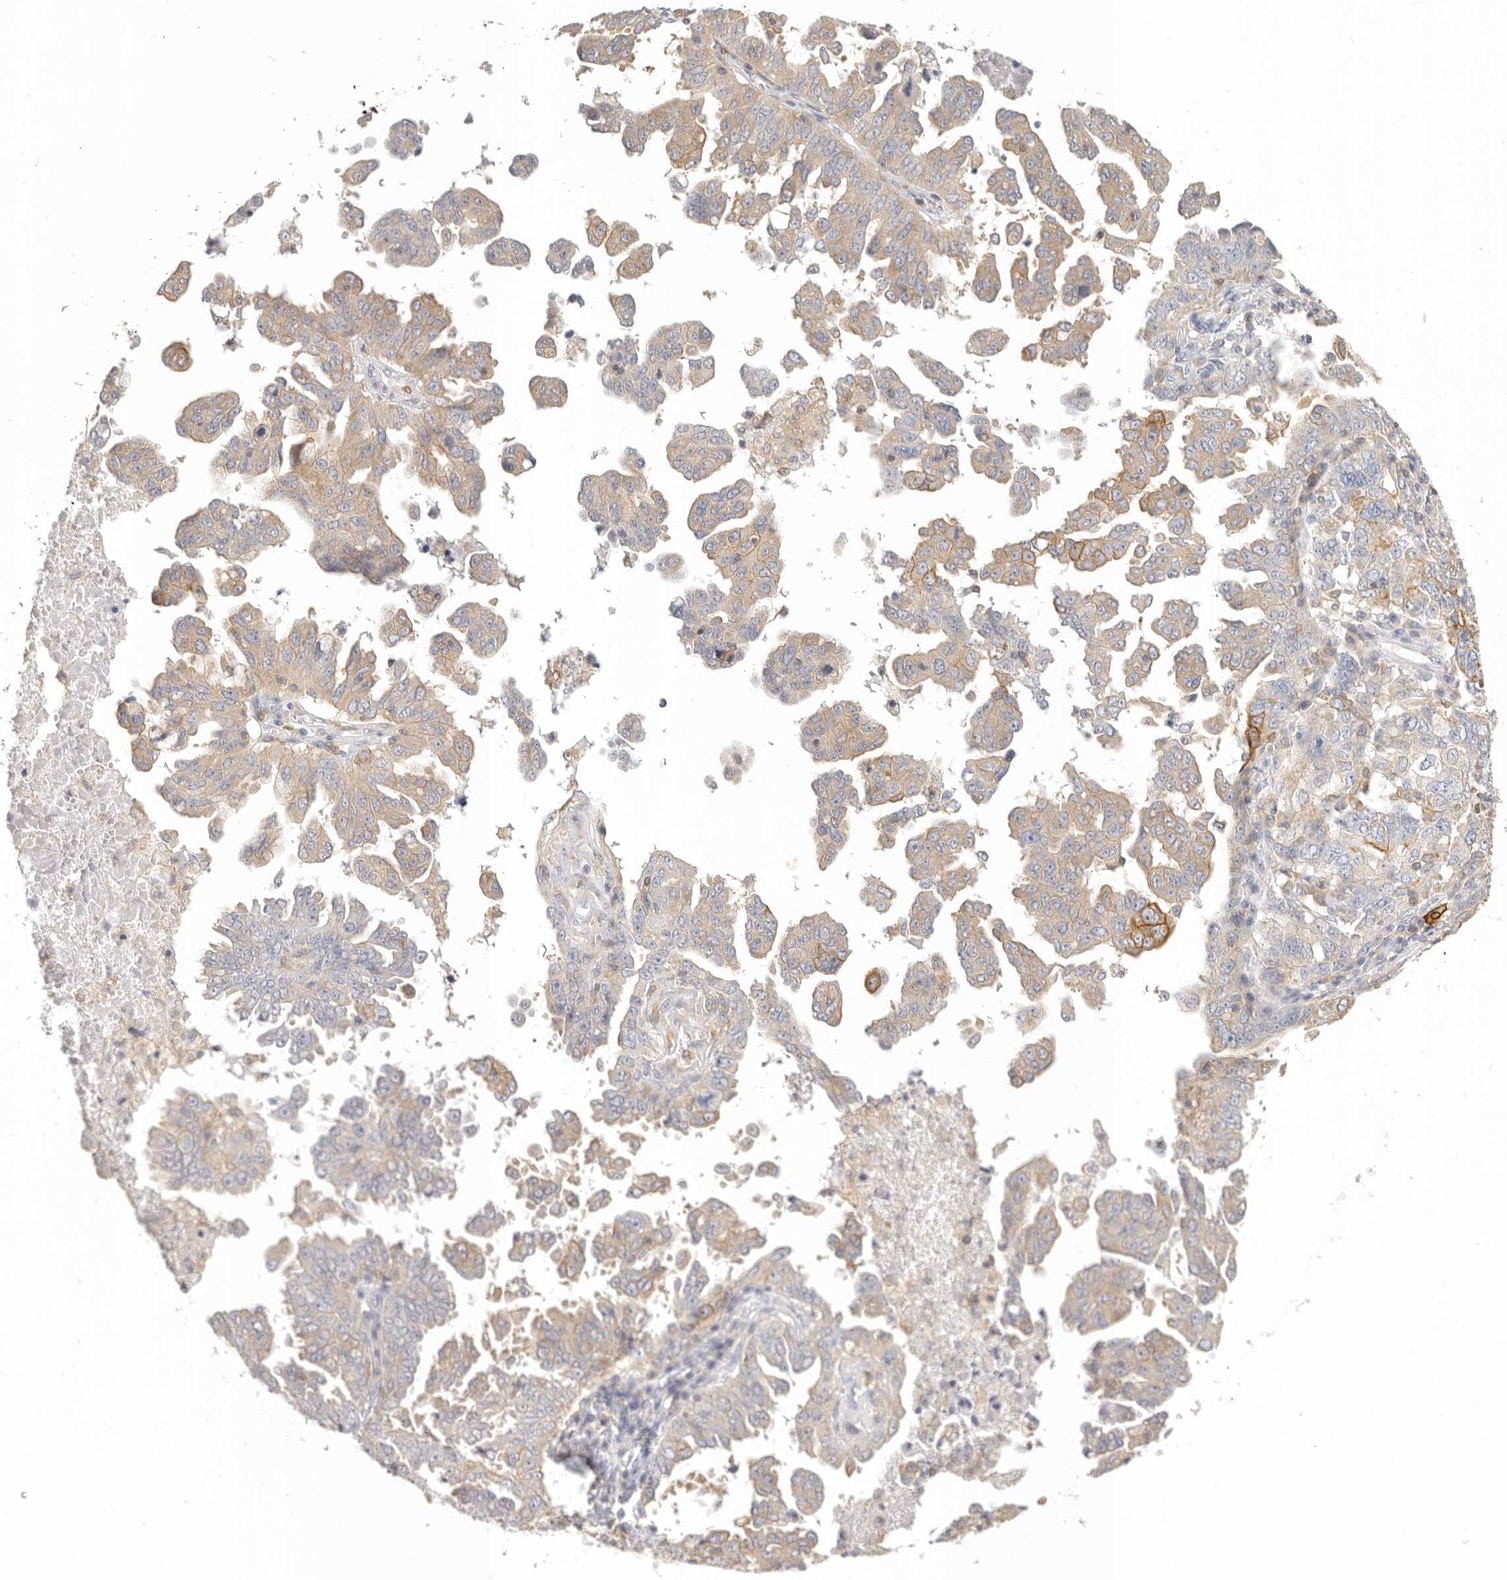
{"staining": {"intensity": "moderate", "quantity": "<25%", "location": "cytoplasmic/membranous"}, "tissue": "ovarian cancer", "cell_type": "Tumor cells", "image_type": "cancer", "snomed": [{"axis": "morphology", "description": "Carcinoma, endometroid"}, {"axis": "topography", "description": "Ovary"}], "caption": "Immunohistochemical staining of human ovarian cancer (endometroid carcinoma) displays moderate cytoplasmic/membranous protein positivity in approximately <25% of tumor cells.", "gene": "ANXA9", "patient": {"sex": "female", "age": 62}}